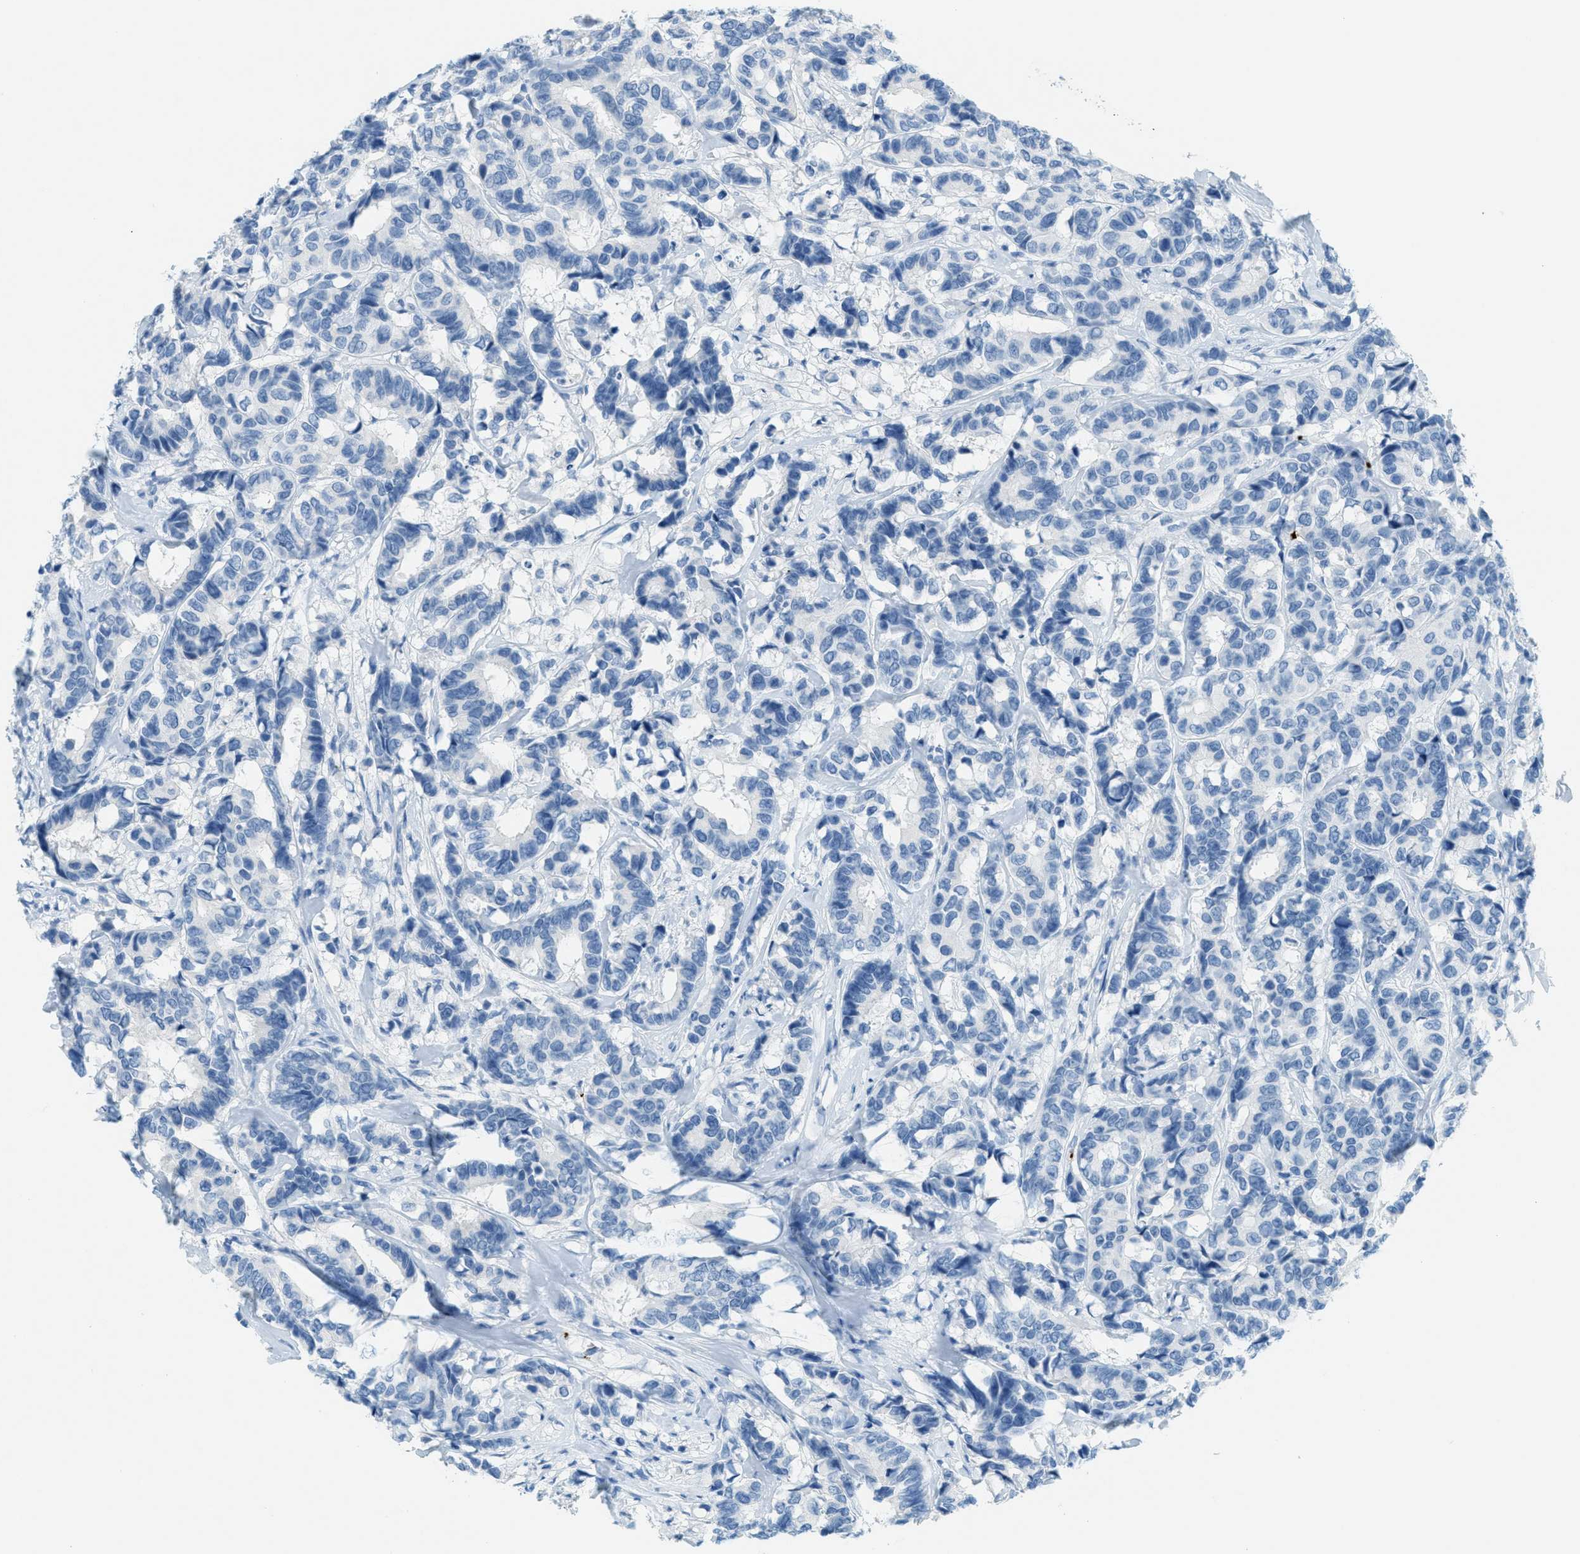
{"staining": {"intensity": "negative", "quantity": "none", "location": "none"}, "tissue": "breast cancer", "cell_type": "Tumor cells", "image_type": "cancer", "snomed": [{"axis": "morphology", "description": "Duct carcinoma"}, {"axis": "topography", "description": "Breast"}], "caption": "Immunohistochemical staining of infiltrating ductal carcinoma (breast) exhibits no significant positivity in tumor cells. (Brightfield microscopy of DAB immunohistochemistry at high magnification).", "gene": "PPBP", "patient": {"sex": "female", "age": 87}}